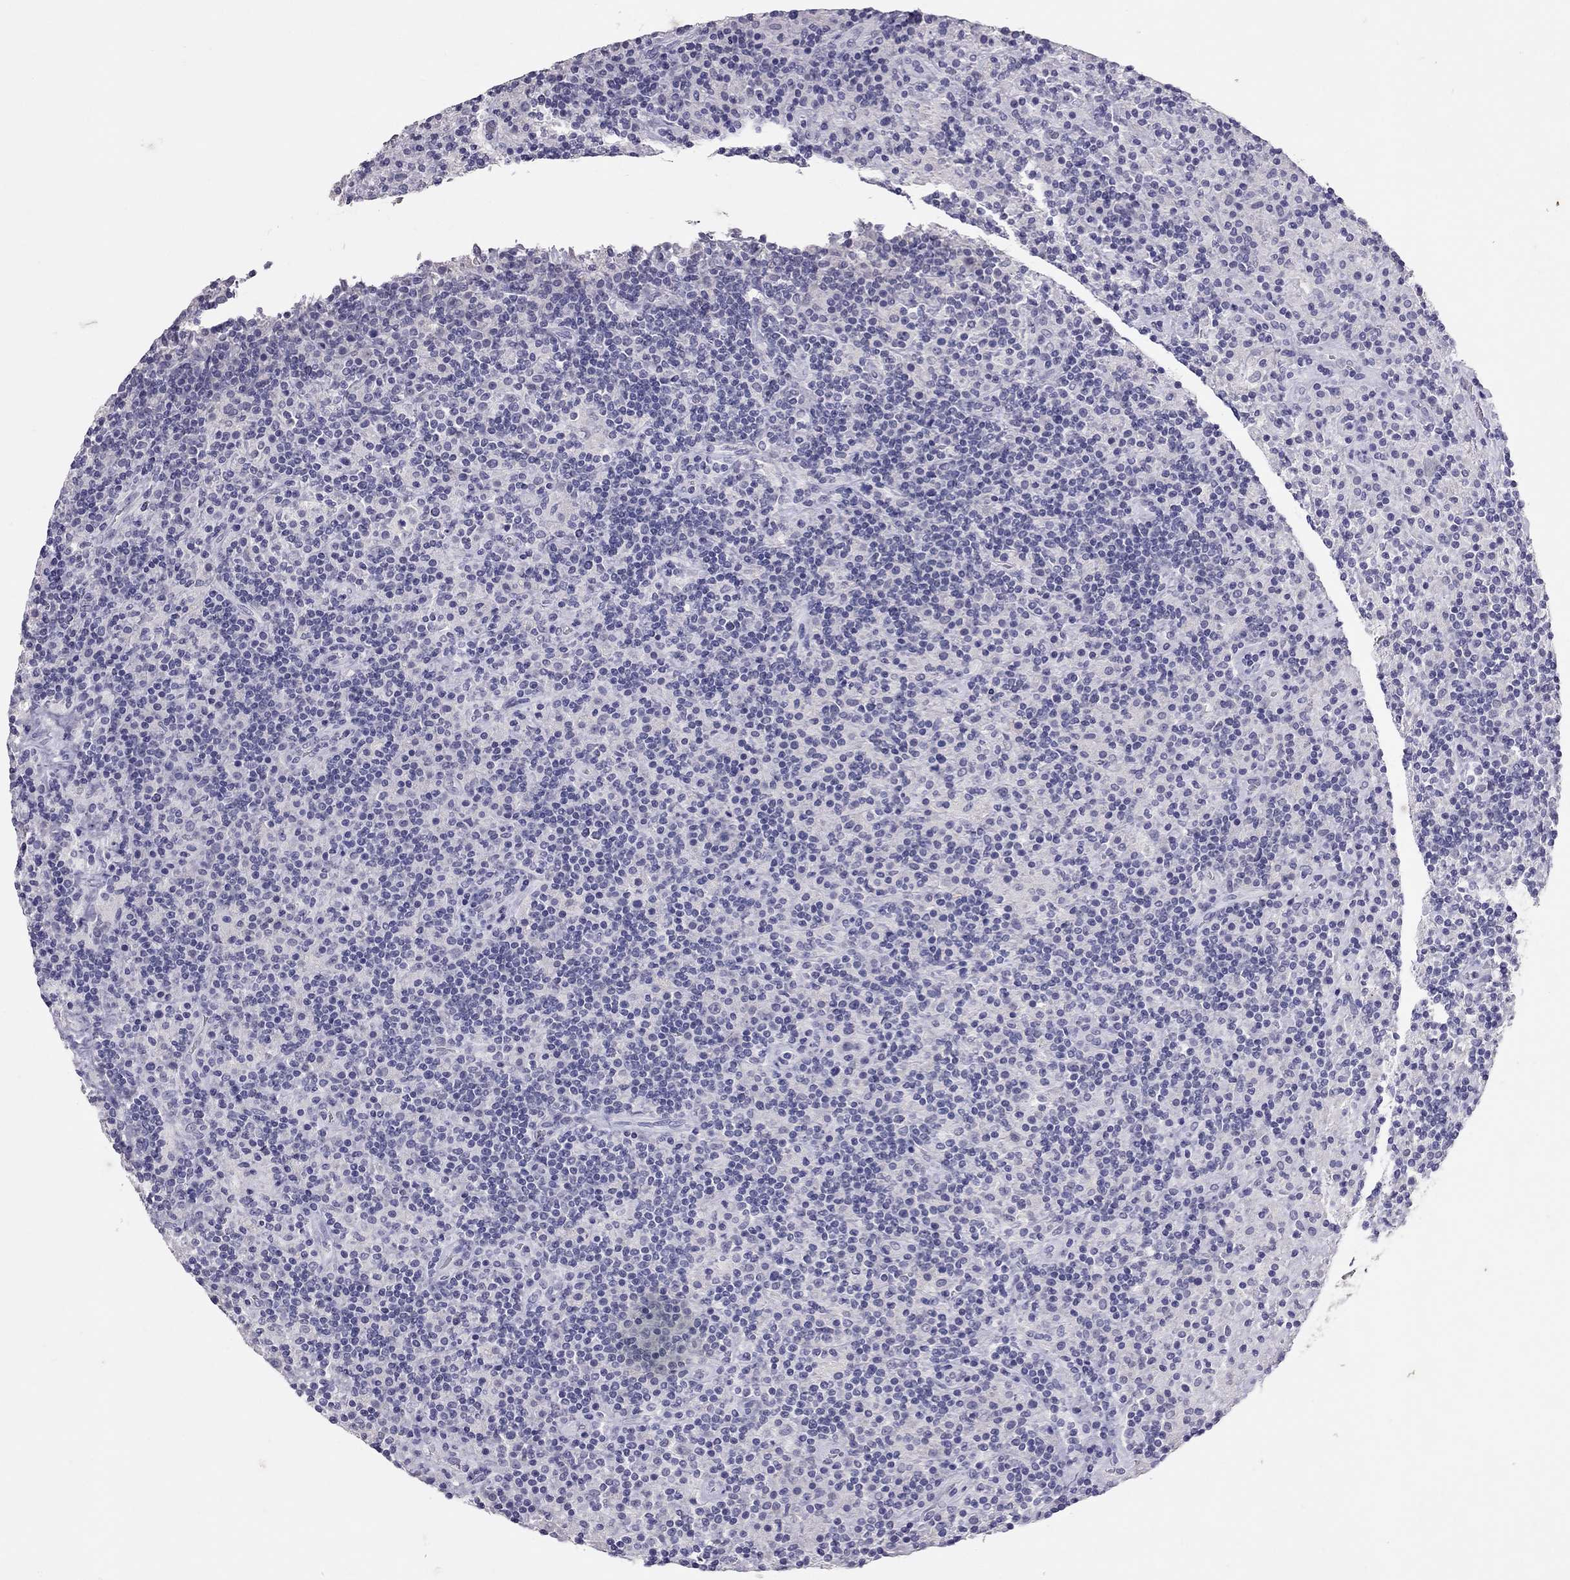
{"staining": {"intensity": "negative", "quantity": "none", "location": "none"}, "tissue": "lymphoma", "cell_type": "Tumor cells", "image_type": "cancer", "snomed": [{"axis": "morphology", "description": "Hodgkin's disease, NOS"}, {"axis": "topography", "description": "Lymph node"}], "caption": "IHC of lymphoma demonstrates no positivity in tumor cells. Brightfield microscopy of IHC stained with DAB (brown) and hematoxylin (blue), captured at high magnification.", "gene": "PSMB11", "patient": {"sex": "male", "age": 70}}